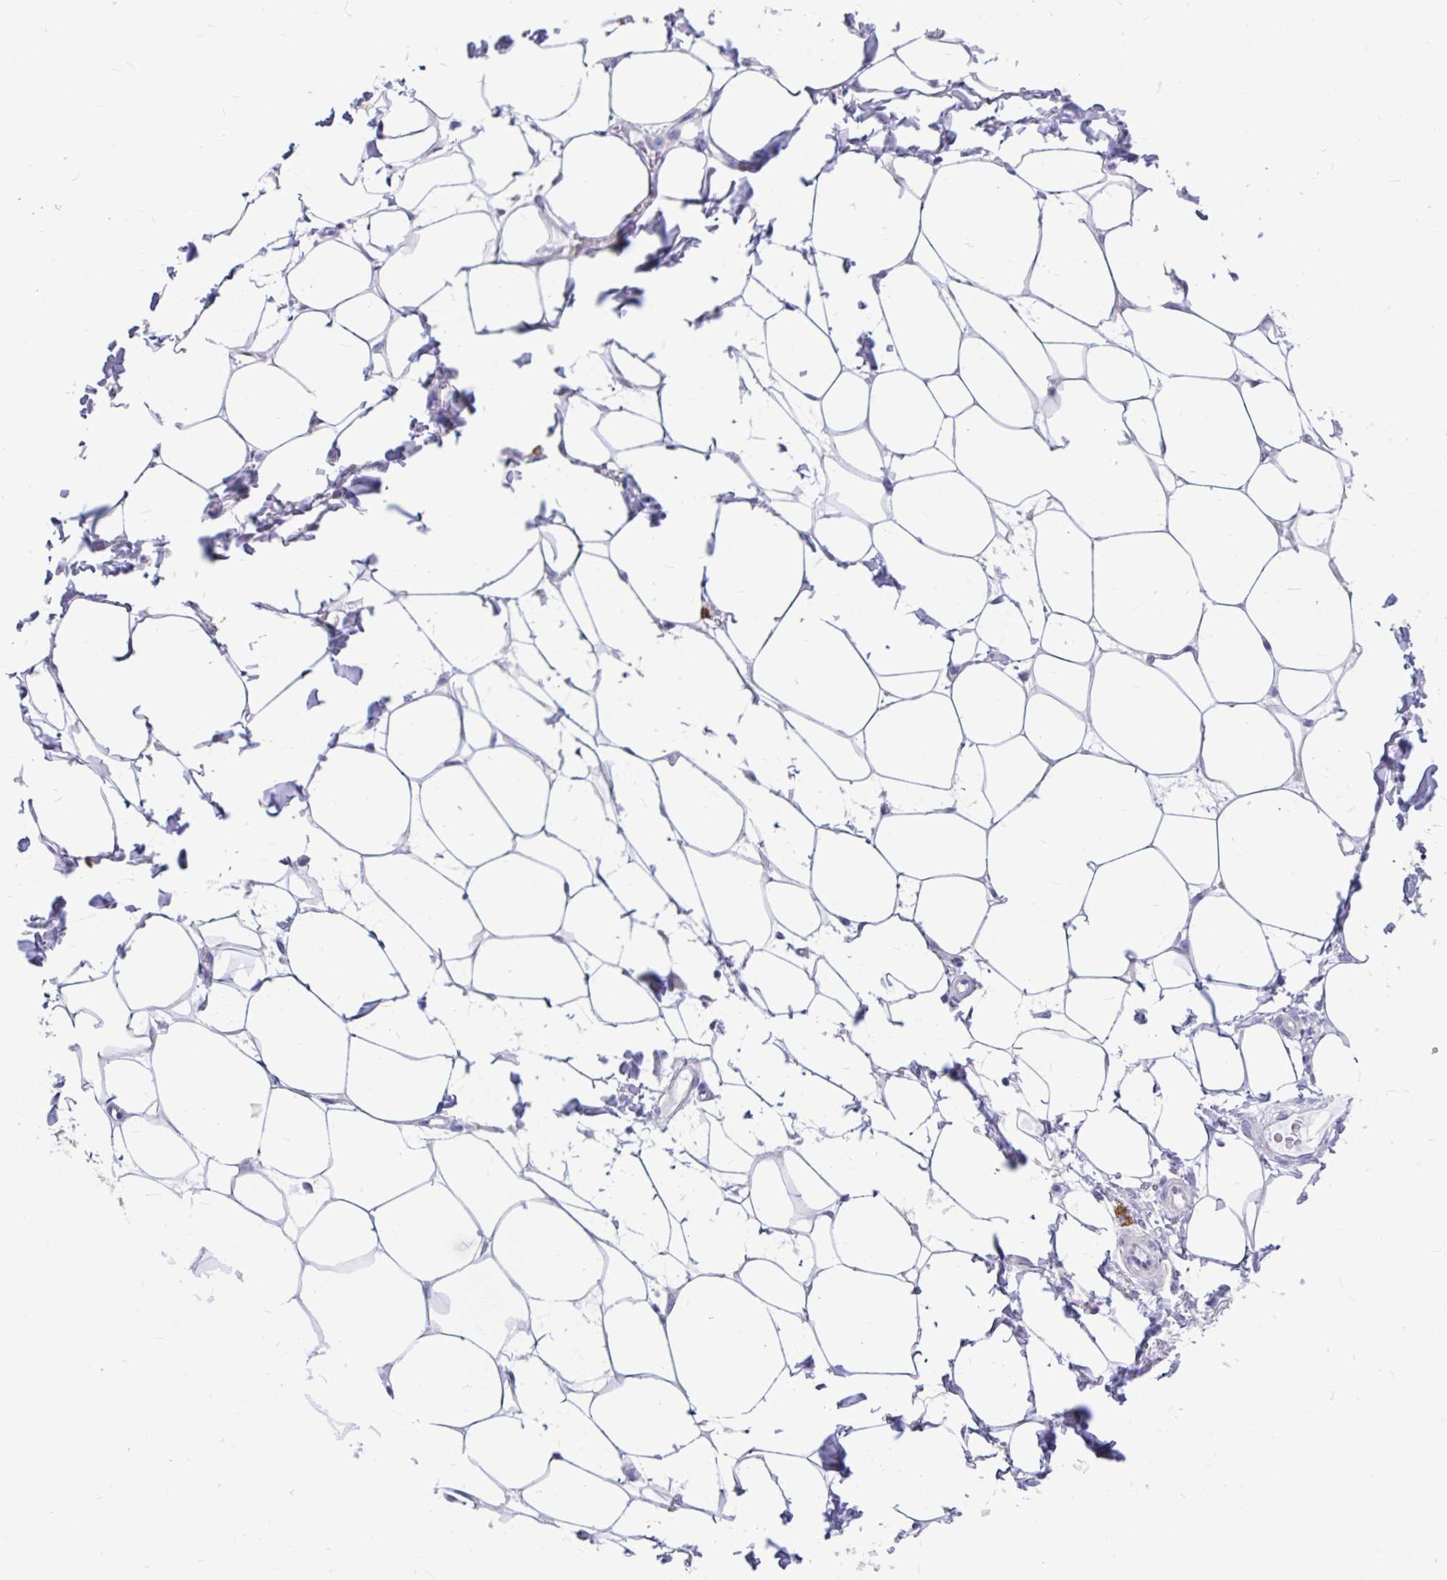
{"staining": {"intensity": "negative", "quantity": "none", "location": "none"}, "tissue": "adipose tissue", "cell_type": "Adipocytes", "image_type": "normal", "snomed": [{"axis": "morphology", "description": "Normal tissue, NOS"}, {"axis": "topography", "description": "Vagina"}, {"axis": "topography", "description": "Peripheral nerve tissue"}], "caption": "The micrograph shows no significant staining in adipocytes of adipose tissue.", "gene": "MAP1LC3A", "patient": {"sex": "female", "age": 71}}